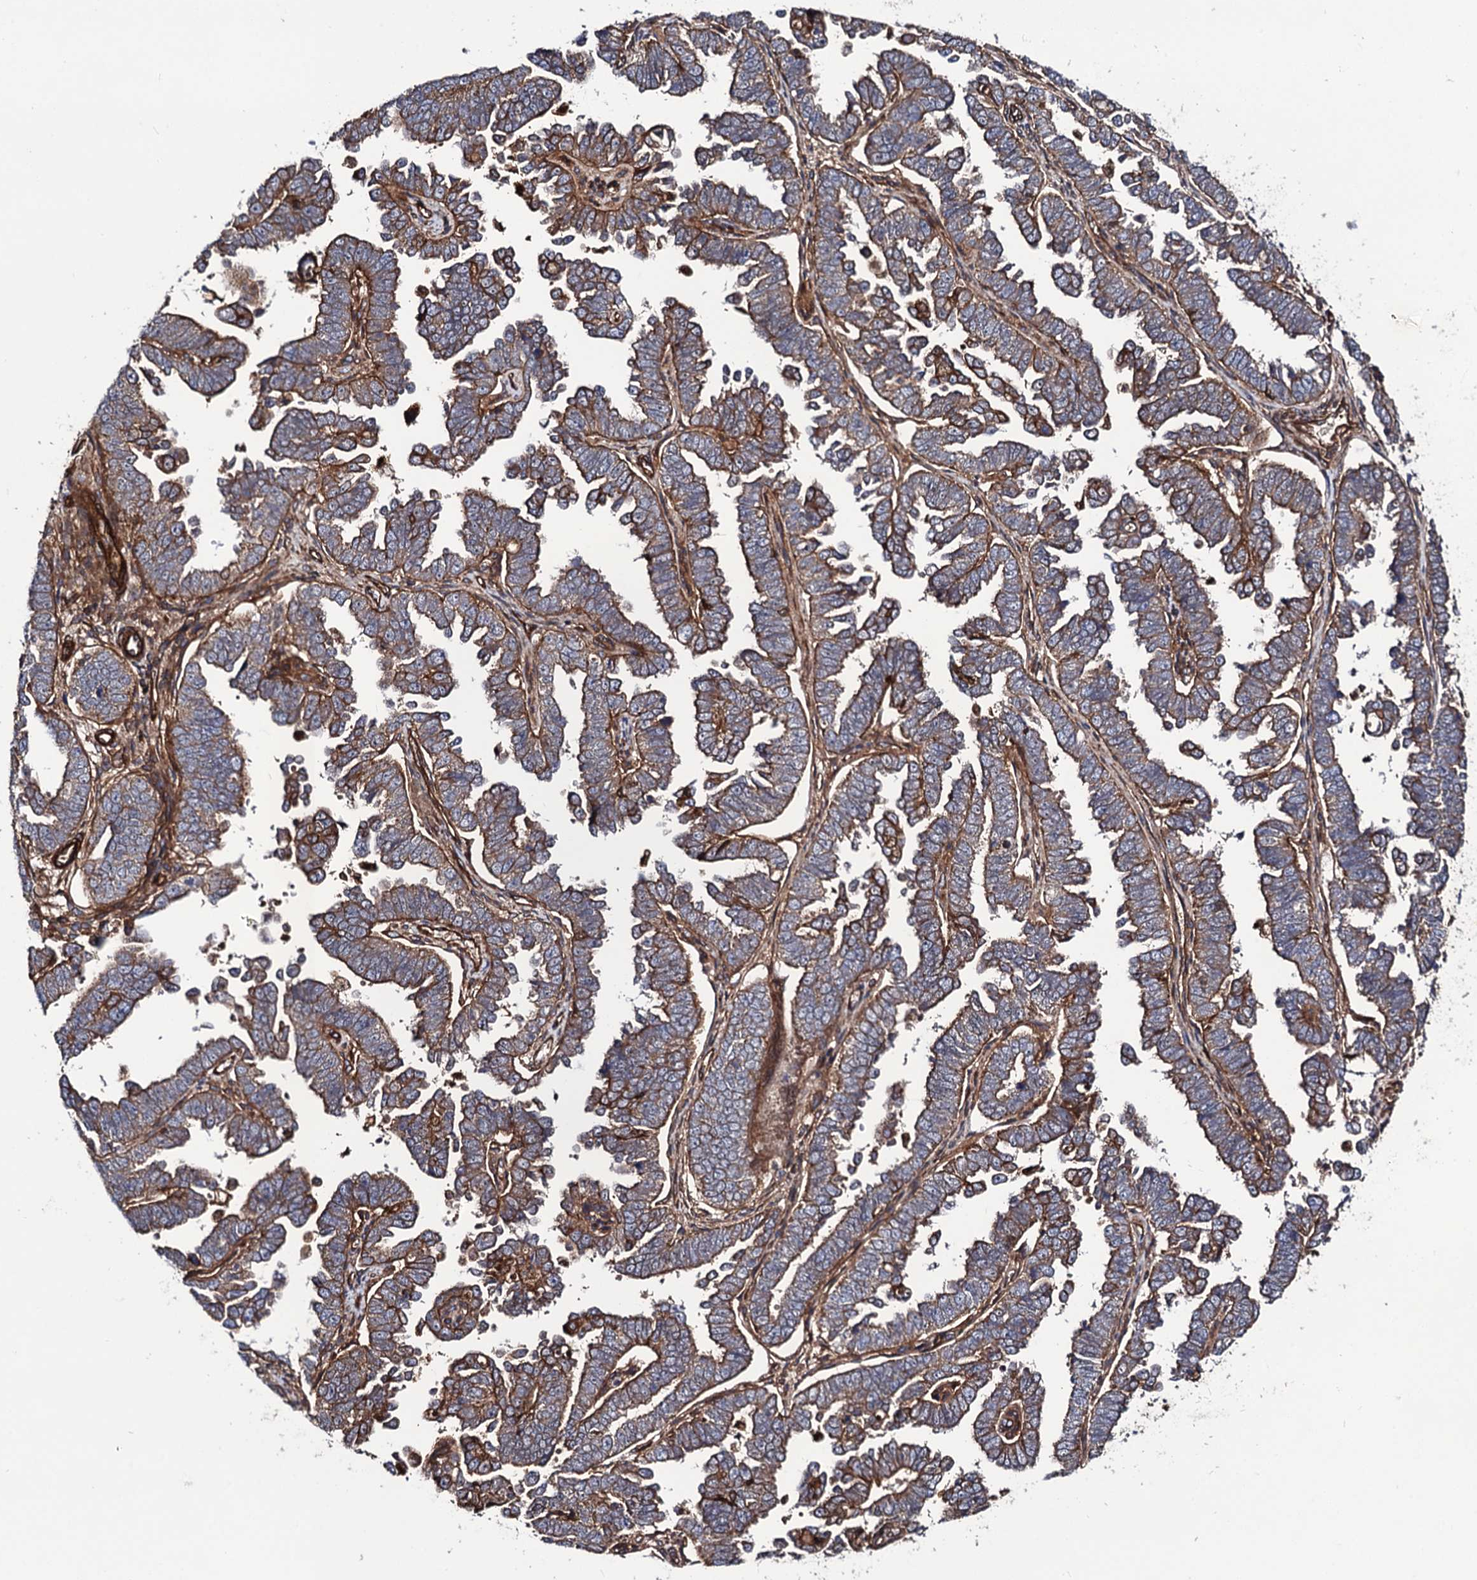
{"staining": {"intensity": "moderate", "quantity": ">75%", "location": "cytoplasmic/membranous"}, "tissue": "endometrial cancer", "cell_type": "Tumor cells", "image_type": "cancer", "snomed": [{"axis": "morphology", "description": "Adenocarcinoma, NOS"}, {"axis": "topography", "description": "Endometrium"}], "caption": "A medium amount of moderate cytoplasmic/membranous staining is identified in approximately >75% of tumor cells in adenocarcinoma (endometrial) tissue. The staining is performed using DAB (3,3'-diaminobenzidine) brown chromogen to label protein expression. The nuclei are counter-stained blue using hematoxylin.", "gene": "CIP2A", "patient": {"sex": "female", "age": 75}}